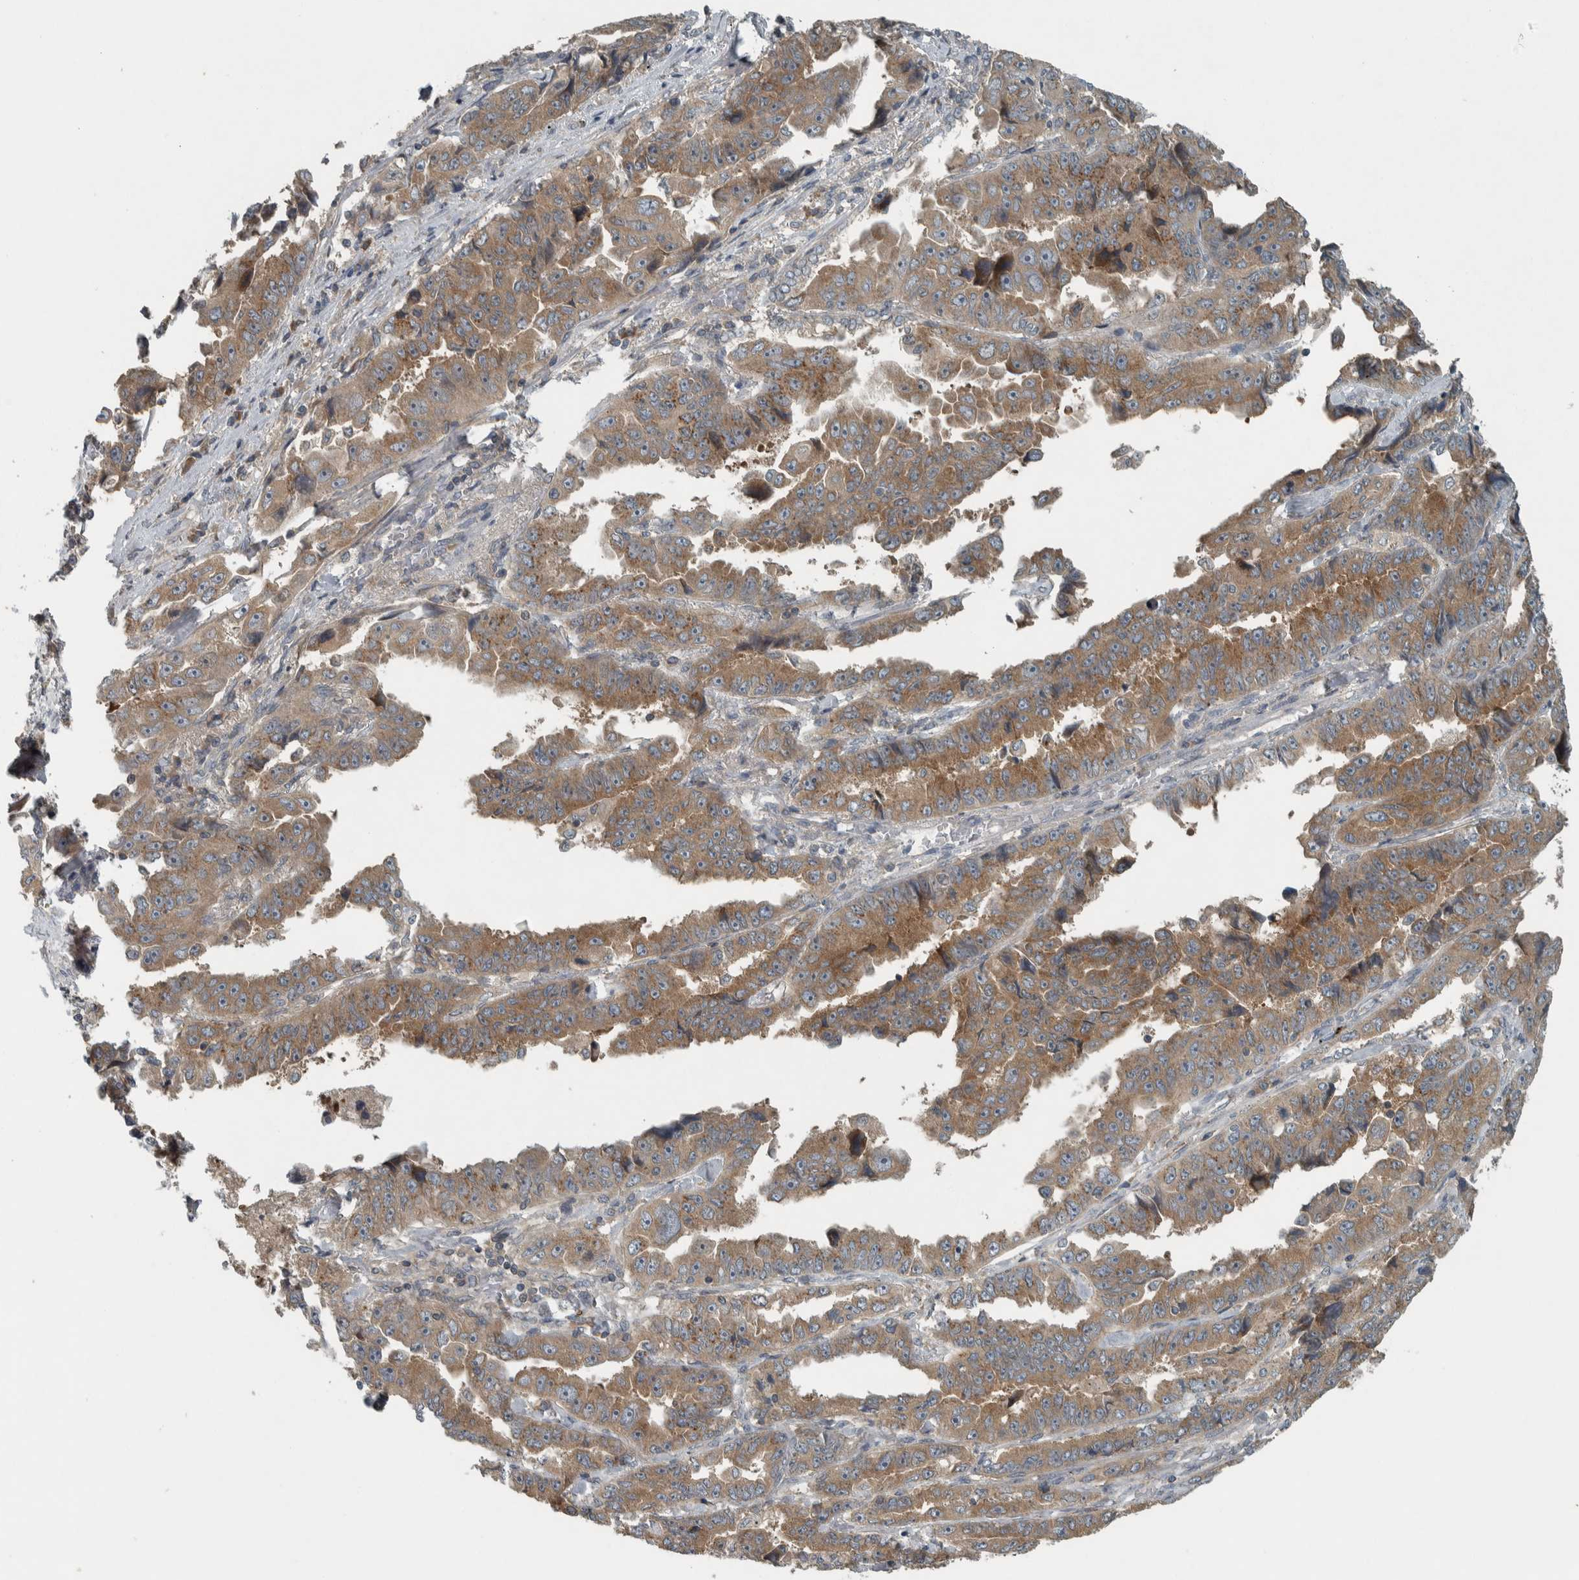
{"staining": {"intensity": "moderate", "quantity": ">75%", "location": "cytoplasmic/membranous"}, "tissue": "lung cancer", "cell_type": "Tumor cells", "image_type": "cancer", "snomed": [{"axis": "morphology", "description": "Adenocarcinoma, NOS"}, {"axis": "topography", "description": "Lung"}], "caption": "IHC histopathology image of adenocarcinoma (lung) stained for a protein (brown), which reveals medium levels of moderate cytoplasmic/membranous positivity in about >75% of tumor cells.", "gene": "CLCN2", "patient": {"sex": "female", "age": 51}}